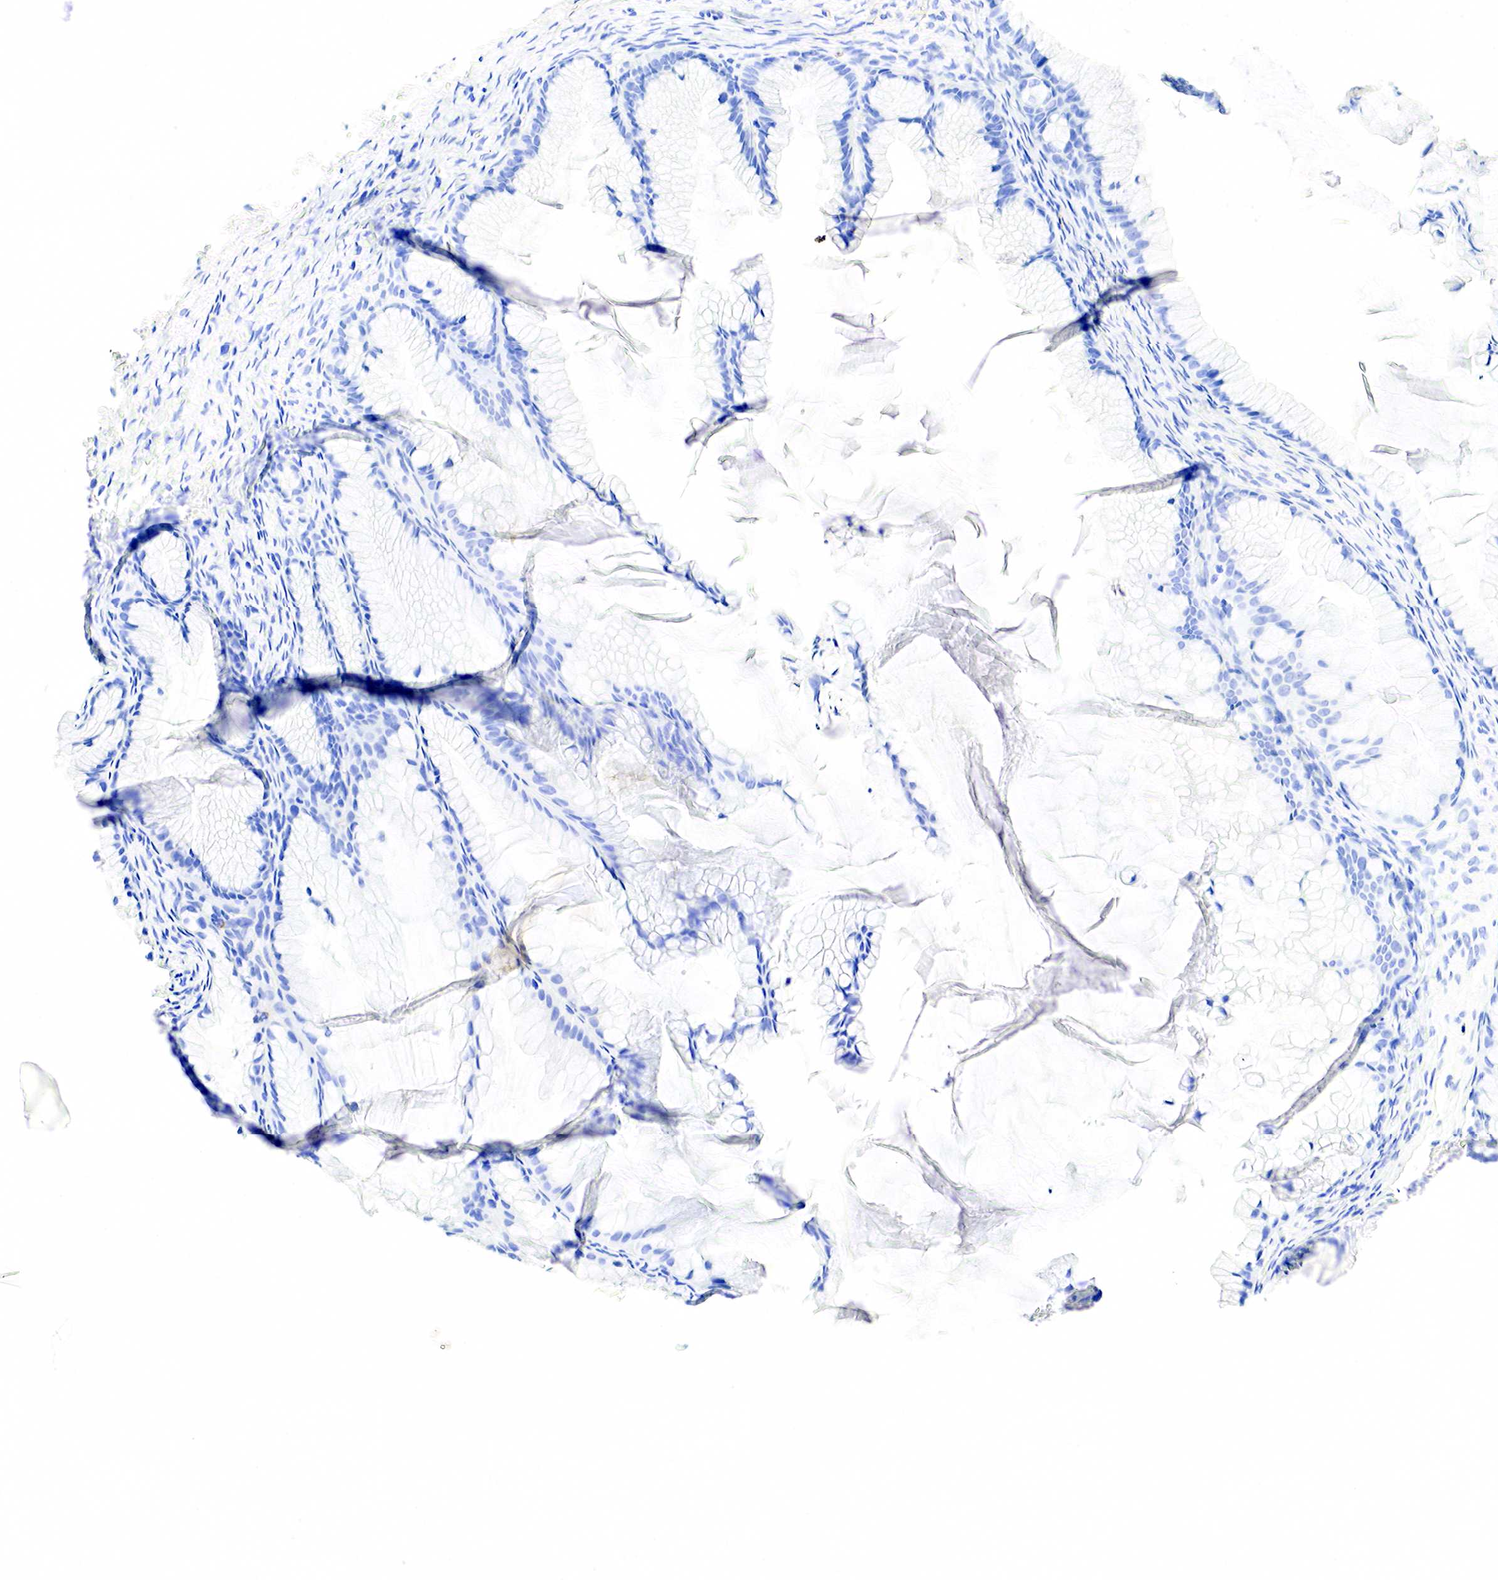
{"staining": {"intensity": "negative", "quantity": "none", "location": "none"}, "tissue": "ovarian cancer", "cell_type": "Tumor cells", "image_type": "cancer", "snomed": [{"axis": "morphology", "description": "Cystadenocarcinoma, mucinous, NOS"}, {"axis": "topography", "description": "Ovary"}], "caption": "Tumor cells show no significant protein positivity in ovarian cancer. (Stains: DAB (3,3'-diaminobenzidine) immunohistochemistry with hematoxylin counter stain, Microscopy: brightfield microscopy at high magnification).", "gene": "FUT4", "patient": {"sex": "female", "age": 41}}